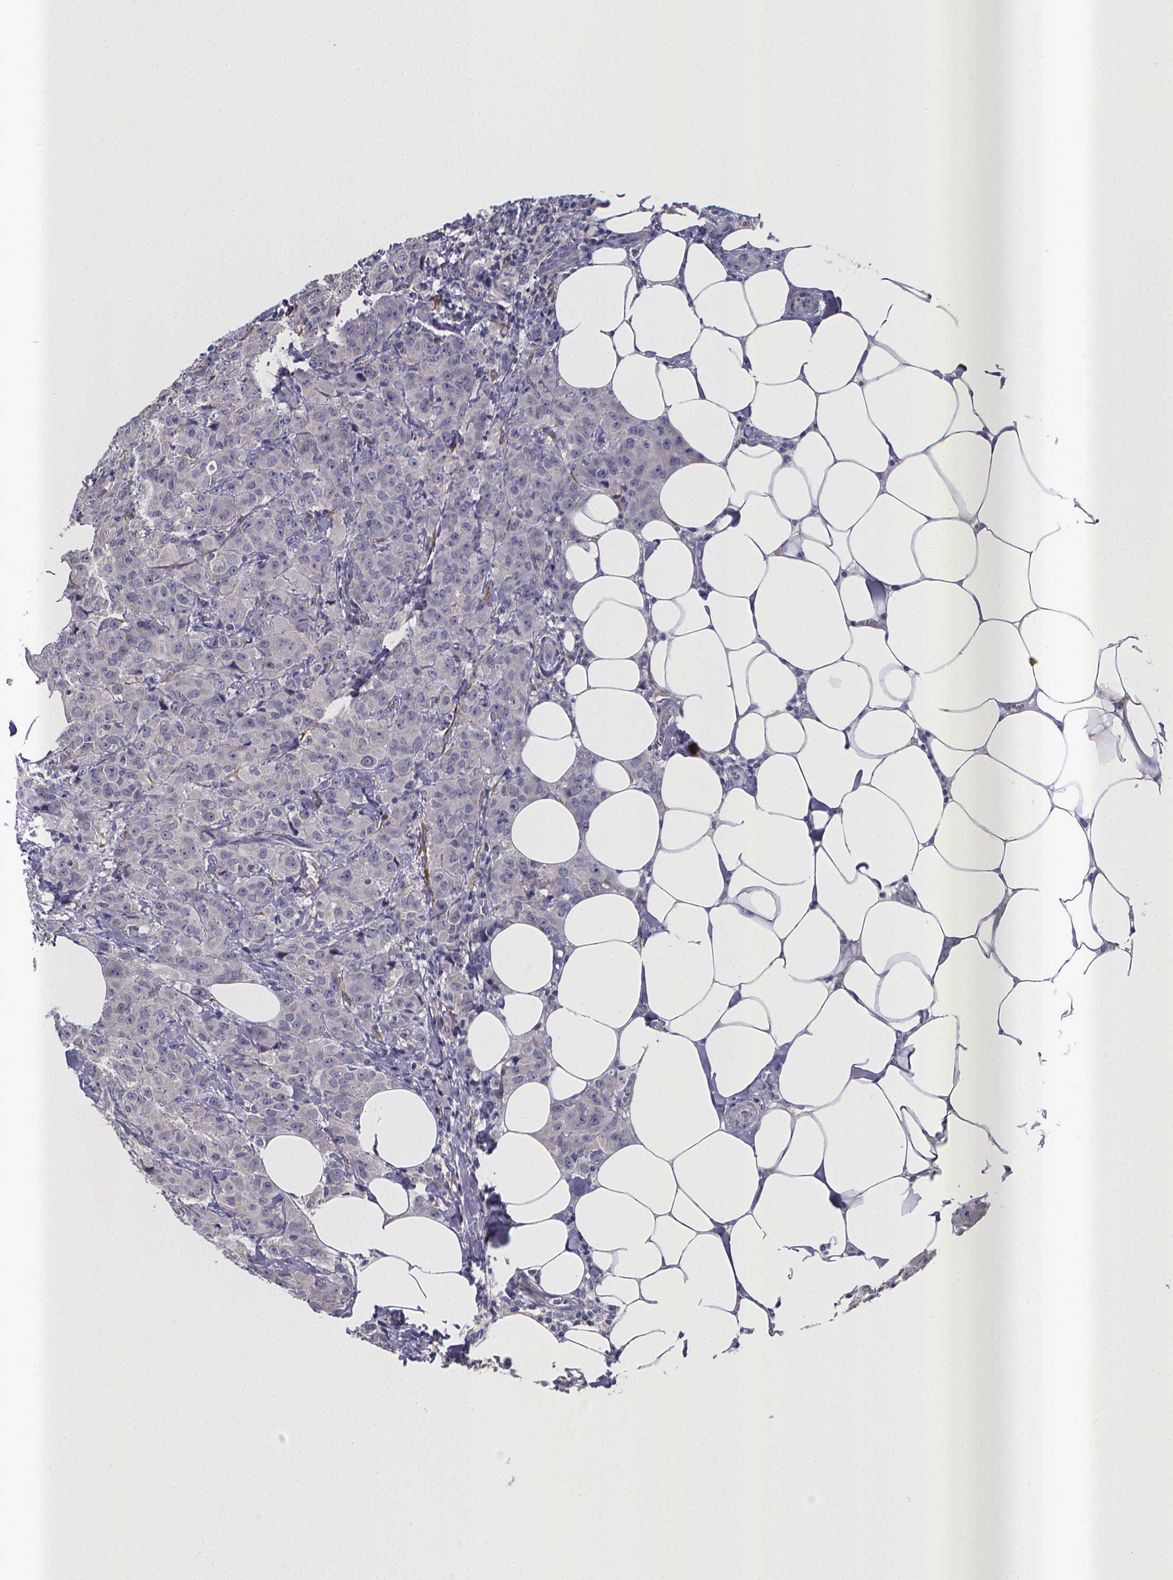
{"staining": {"intensity": "negative", "quantity": "none", "location": "none"}, "tissue": "breast cancer", "cell_type": "Tumor cells", "image_type": "cancer", "snomed": [{"axis": "morphology", "description": "Normal tissue, NOS"}, {"axis": "morphology", "description": "Duct carcinoma"}, {"axis": "topography", "description": "Breast"}], "caption": "This is an IHC photomicrograph of intraductal carcinoma (breast). There is no staining in tumor cells.", "gene": "RERG", "patient": {"sex": "female", "age": 43}}